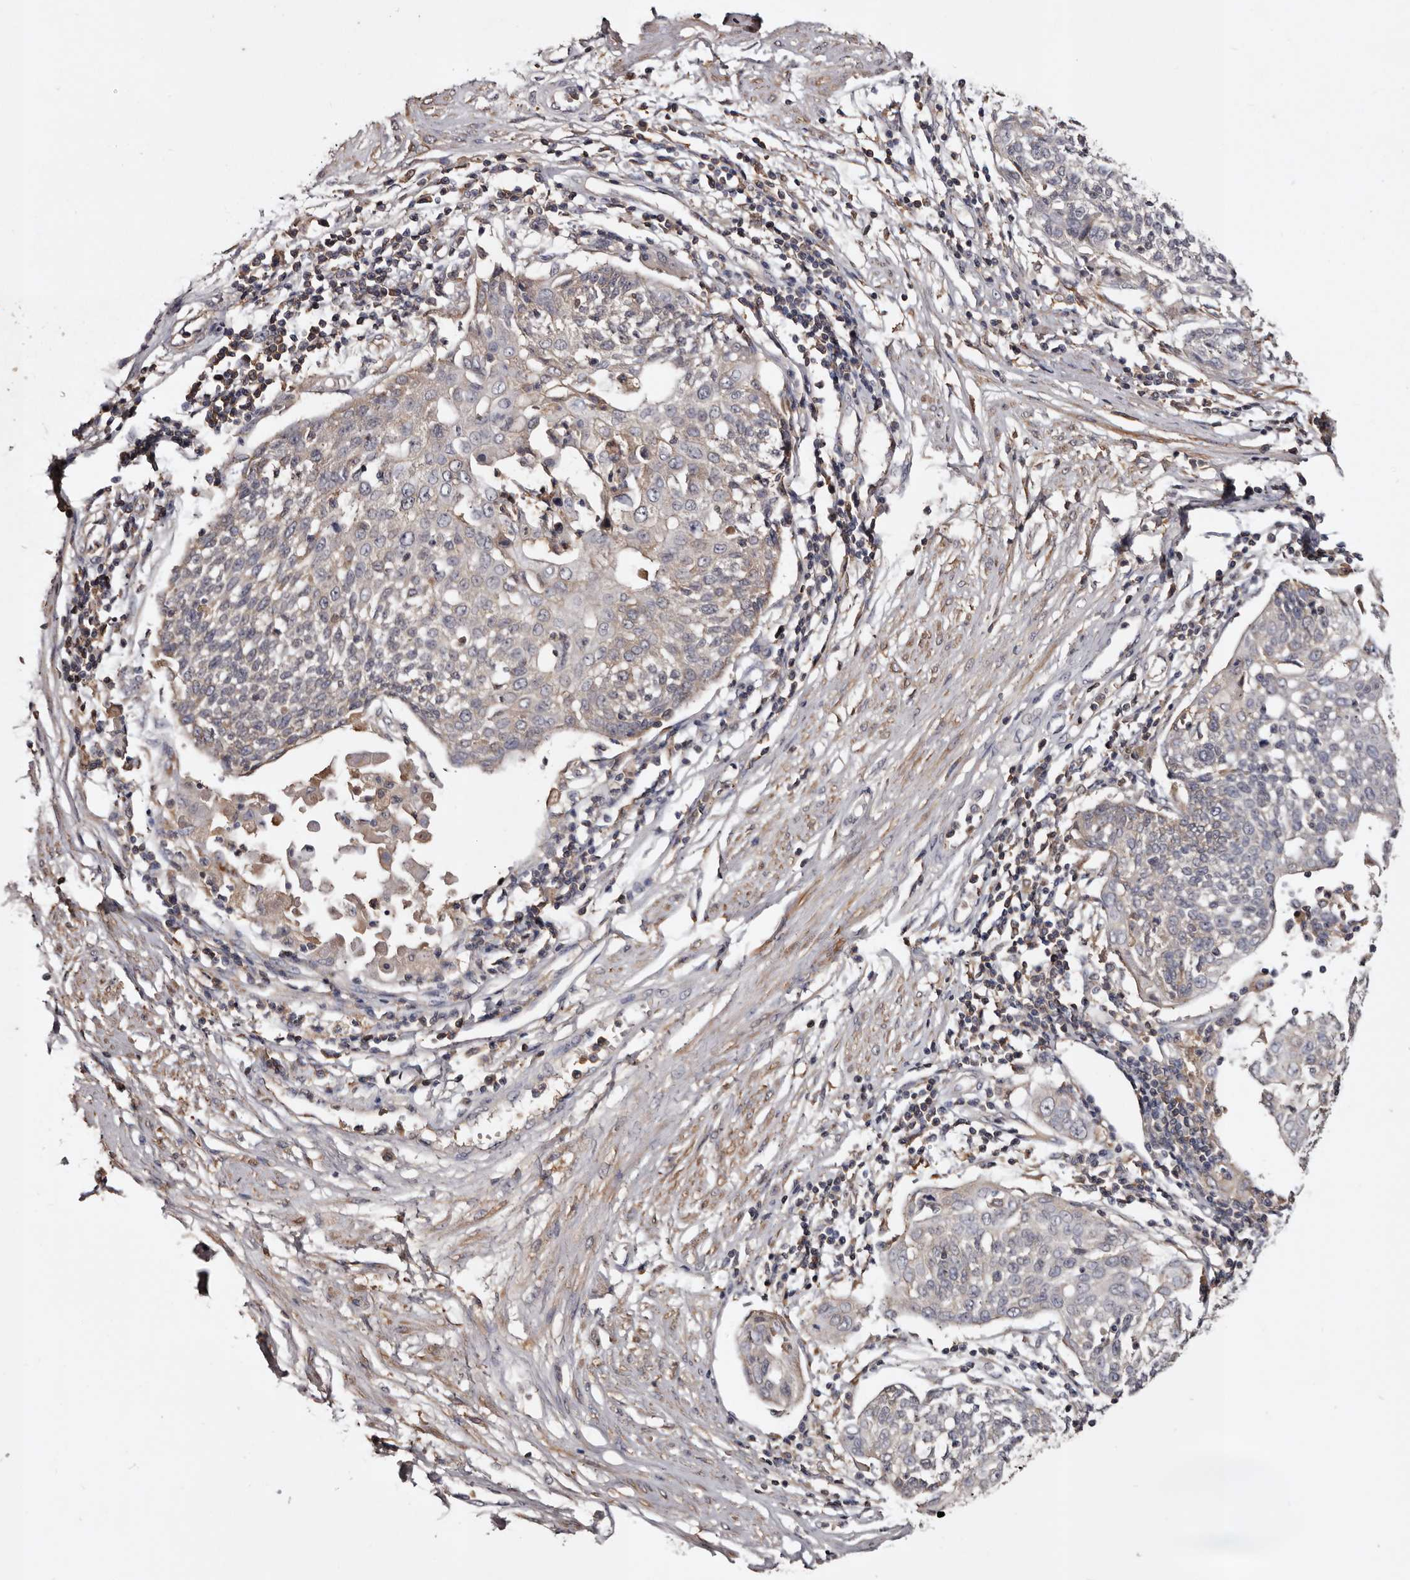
{"staining": {"intensity": "negative", "quantity": "none", "location": "none"}, "tissue": "cervical cancer", "cell_type": "Tumor cells", "image_type": "cancer", "snomed": [{"axis": "morphology", "description": "Squamous cell carcinoma, NOS"}, {"axis": "topography", "description": "Cervix"}], "caption": "Tumor cells are negative for protein expression in human squamous cell carcinoma (cervical).", "gene": "CYP1B1", "patient": {"sex": "female", "age": 34}}